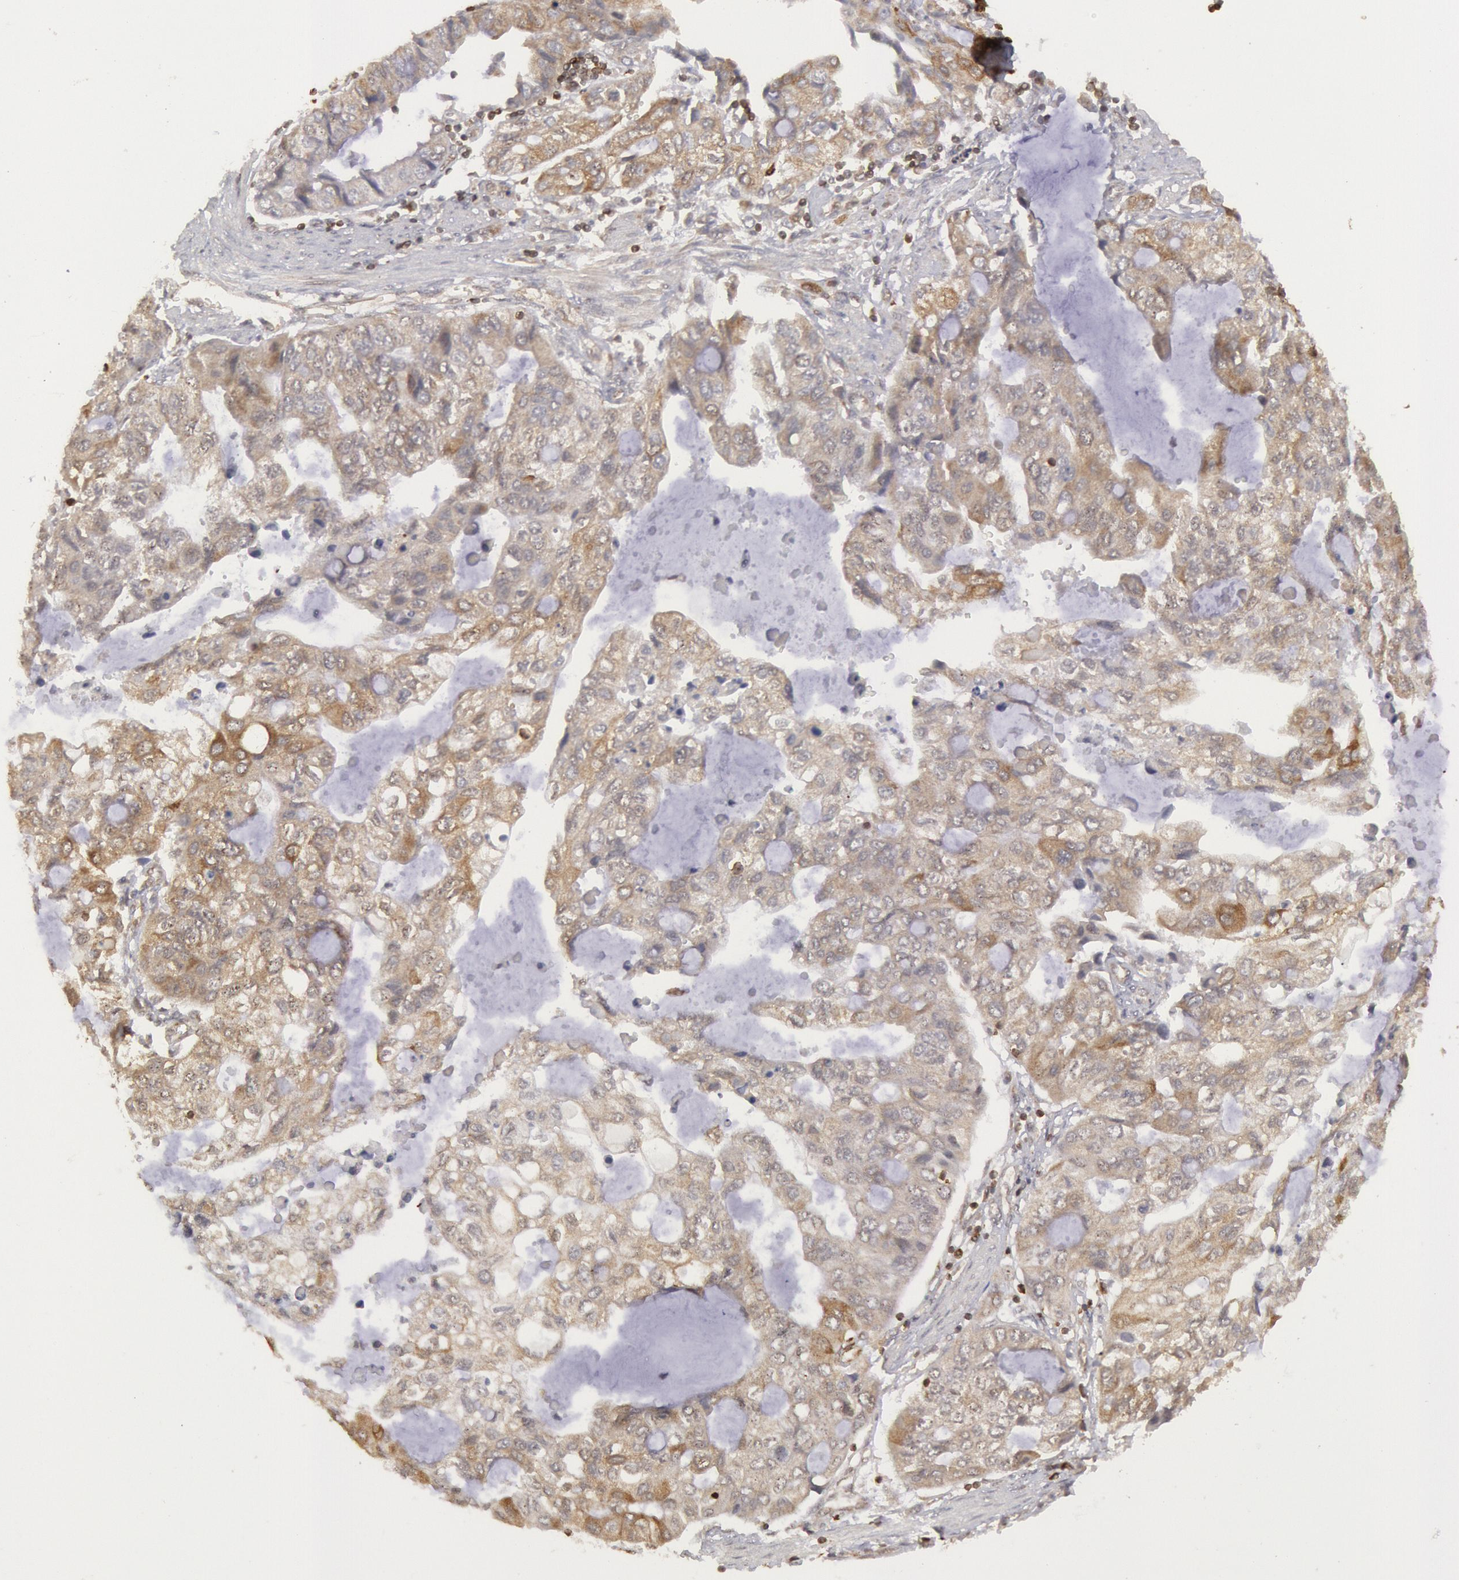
{"staining": {"intensity": "weak", "quantity": ">75%", "location": "cytoplasmic/membranous"}, "tissue": "stomach cancer", "cell_type": "Tumor cells", "image_type": "cancer", "snomed": [{"axis": "morphology", "description": "Adenocarcinoma, NOS"}, {"axis": "topography", "description": "Stomach, upper"}], "caption": "Stomach adenocarcinoma stained with a protein marker displays weak staining in tumor cells.", "gene": "TAP2", "patient": {"sex": "female", "age": 52}}